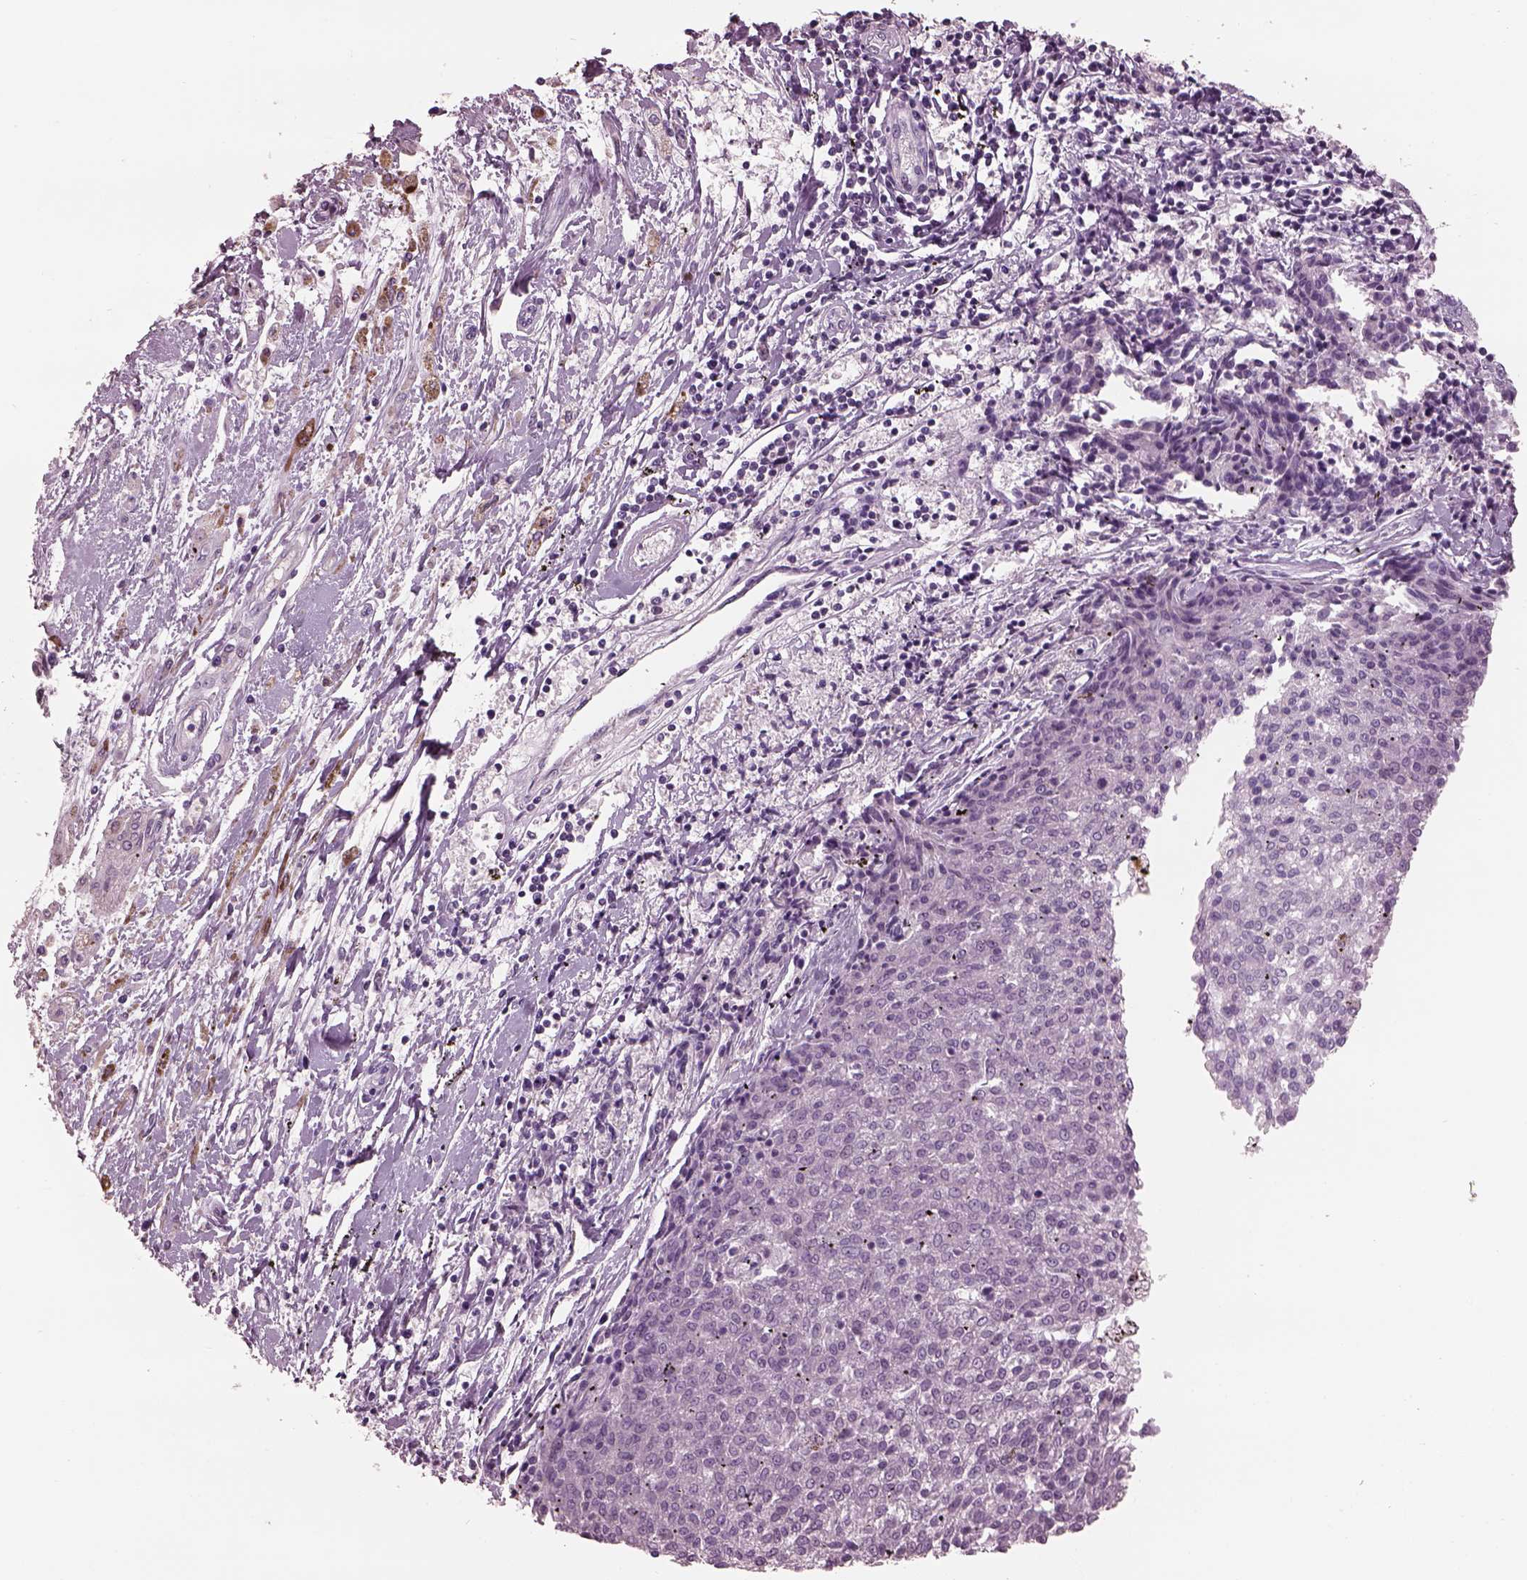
{"staining": {"intensity": "negative", "quantity": "none", "location": "none"}, "tissue": "melanoma", "cell_type": "Tumor cells", "image_type": "cancer", "snomed": [{"axis": "morphology", "description": "Malignant melanoma, NOS"}, {"axis": "topography", "description": "Skin"}], "caption": "IHC of human melanoma exhibits no expression in tumor cells.", "gene": "PACRG", "patient": {"sex": "female", "age": 72}}